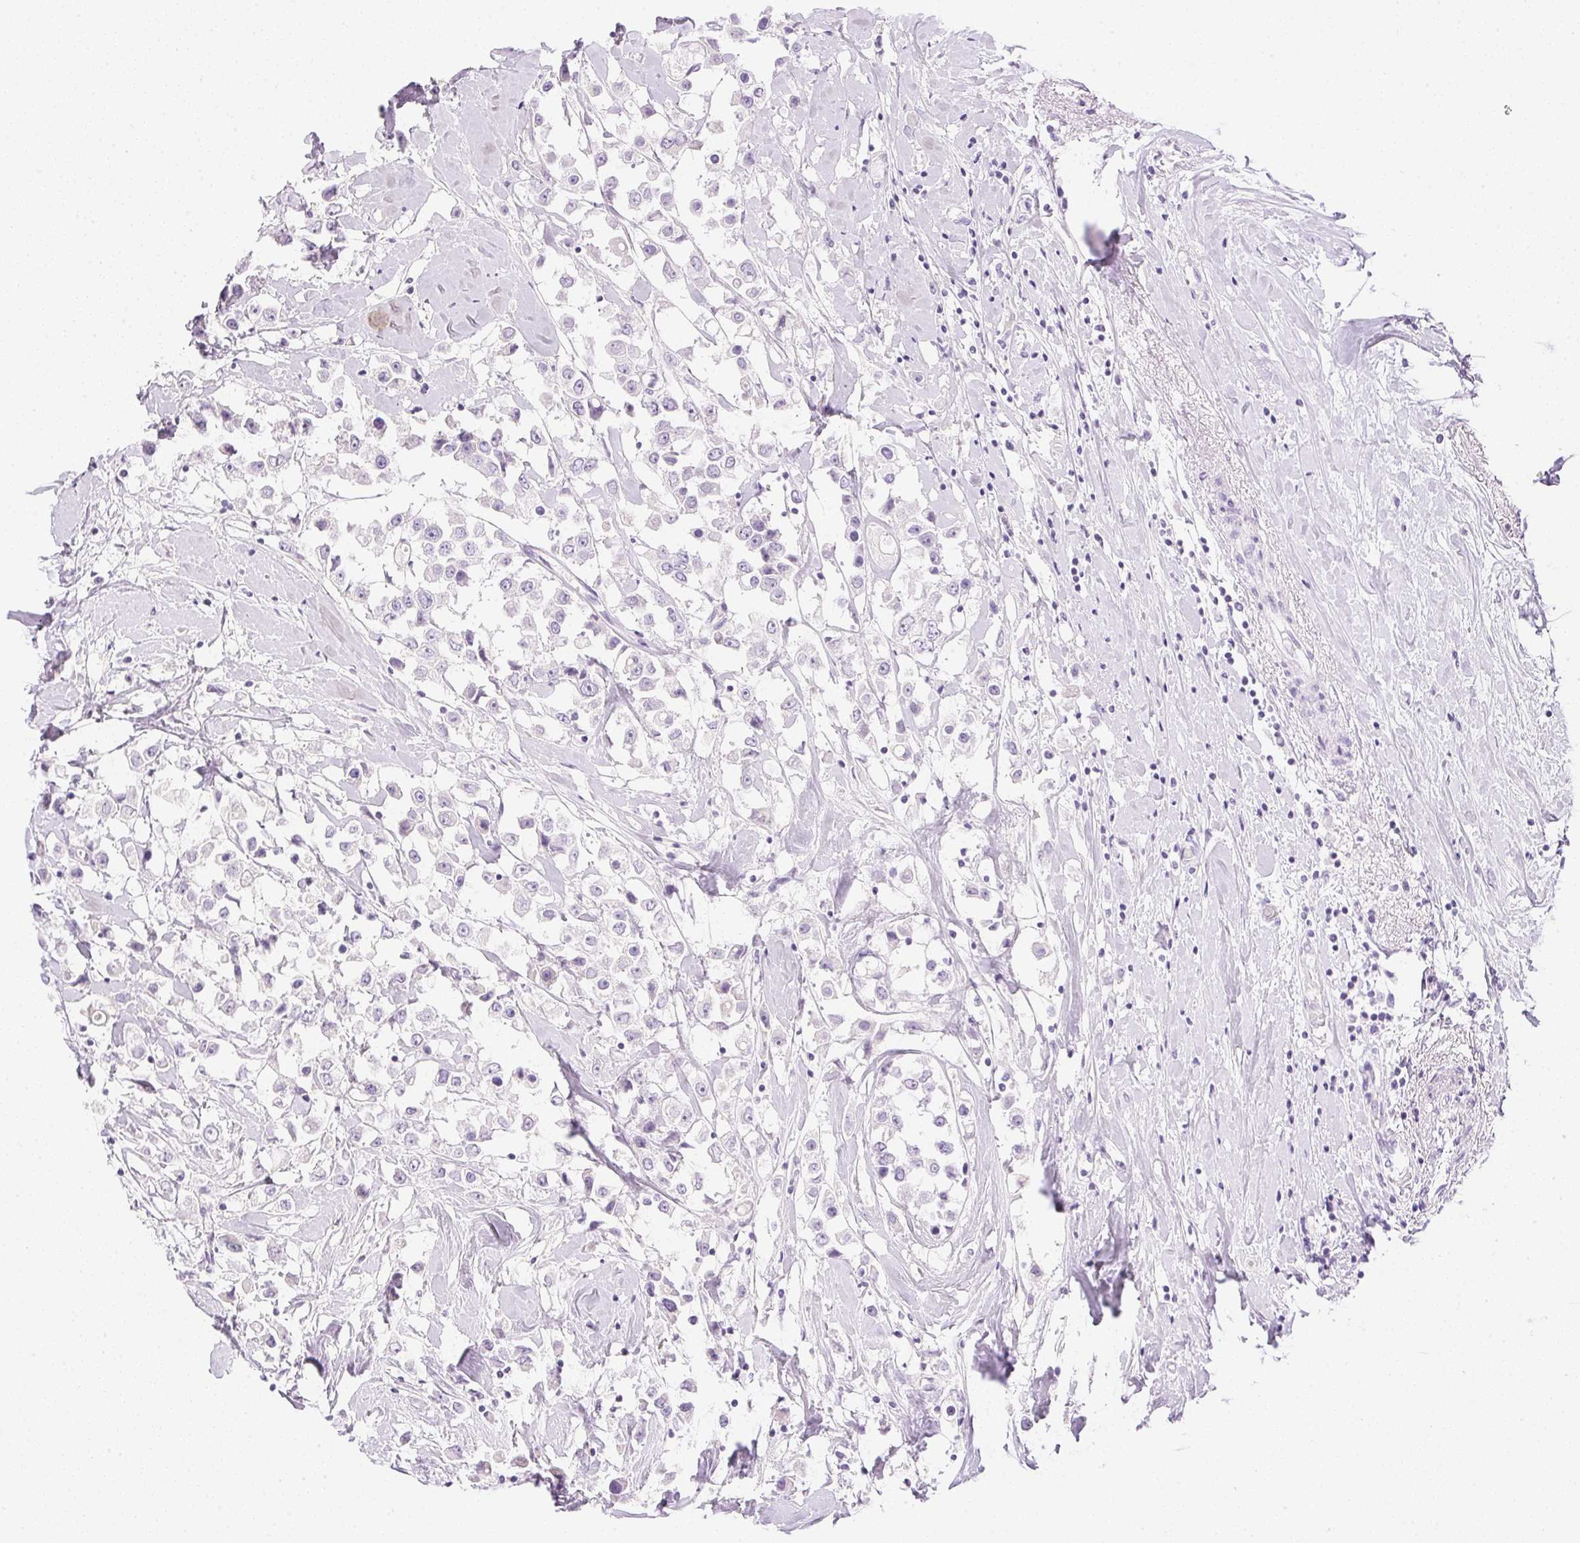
{"staining": {"intensity": "negative", "quantity": "none", "location": "none"}, "tissue": "breast cancer", "cell_type": "Tumor cells", "image_type": "cancer", "snomed": [{"axis": "morphology", "description": "Duct carcinoma"}, {"axis": "topography", "description": "Breast"}], "caption": "This is an immunohistochemistry (IHC) photomicrograph of breast cancer. There is no staining in tumor cells.", "gene": "CTRL", "patient": {"sex": "female", "age": 61}}